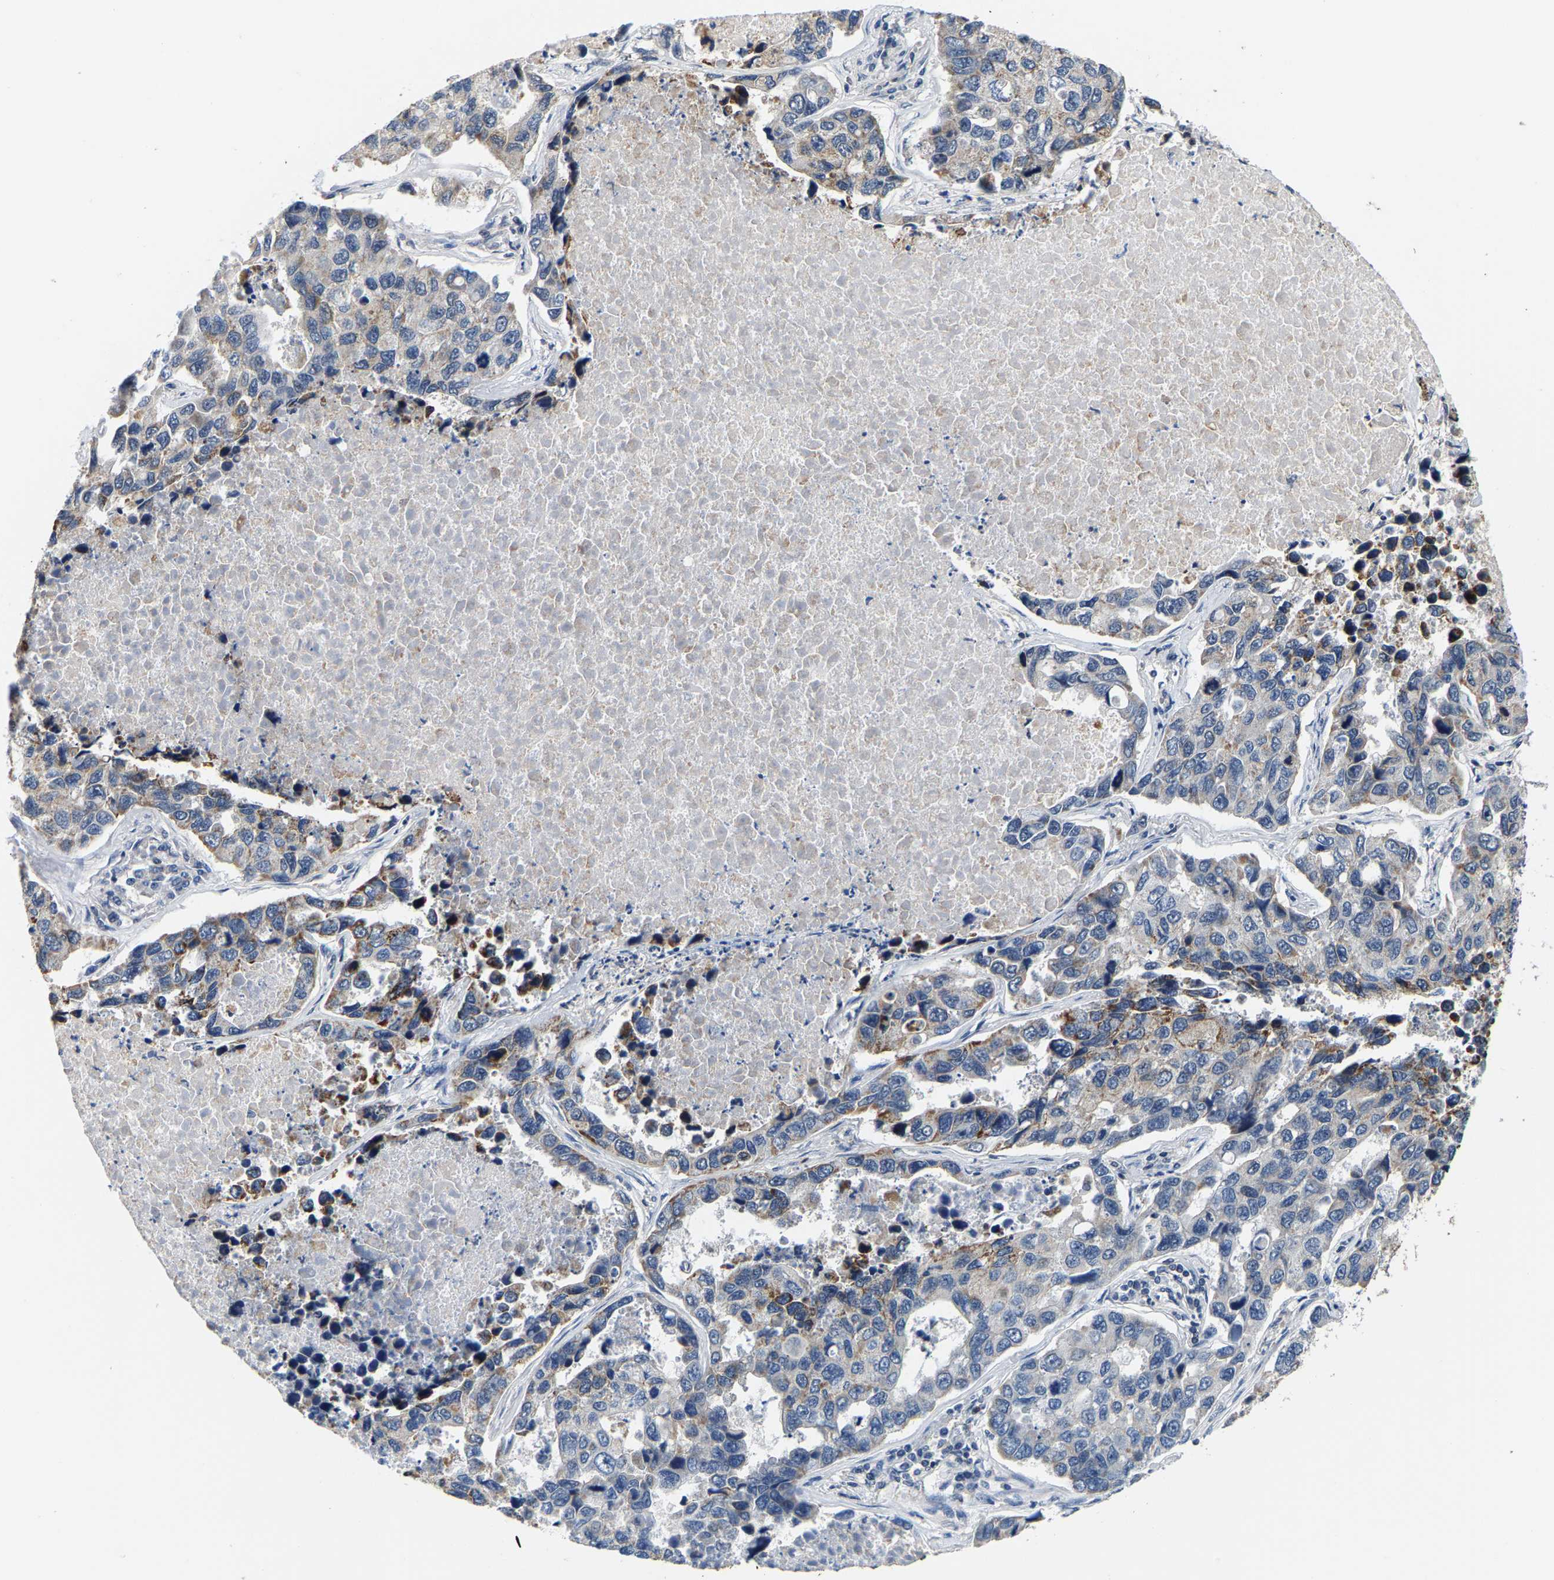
{"staining": {"intensity": "moderate", "quantity": "<25%", "location": "cytoplasmic/membranous"}, "tissue": "lung cancer", "cell_type": "Tumor cells", "image_type": "cancer", "snomed": [{"axis": "morphology", "description": "Adenocarcinoma, NOS"}, {"axis": "topography", "description": "Lung"}], "caption": "Brown immunohistochemical staining in human adenocarcinoma (lung) shows moderate cytoplasmic/membranous staining in approximately <25% of tumor cells.", "gene": "SHMT2", "patient": {"sex": "male", "age": 64}}